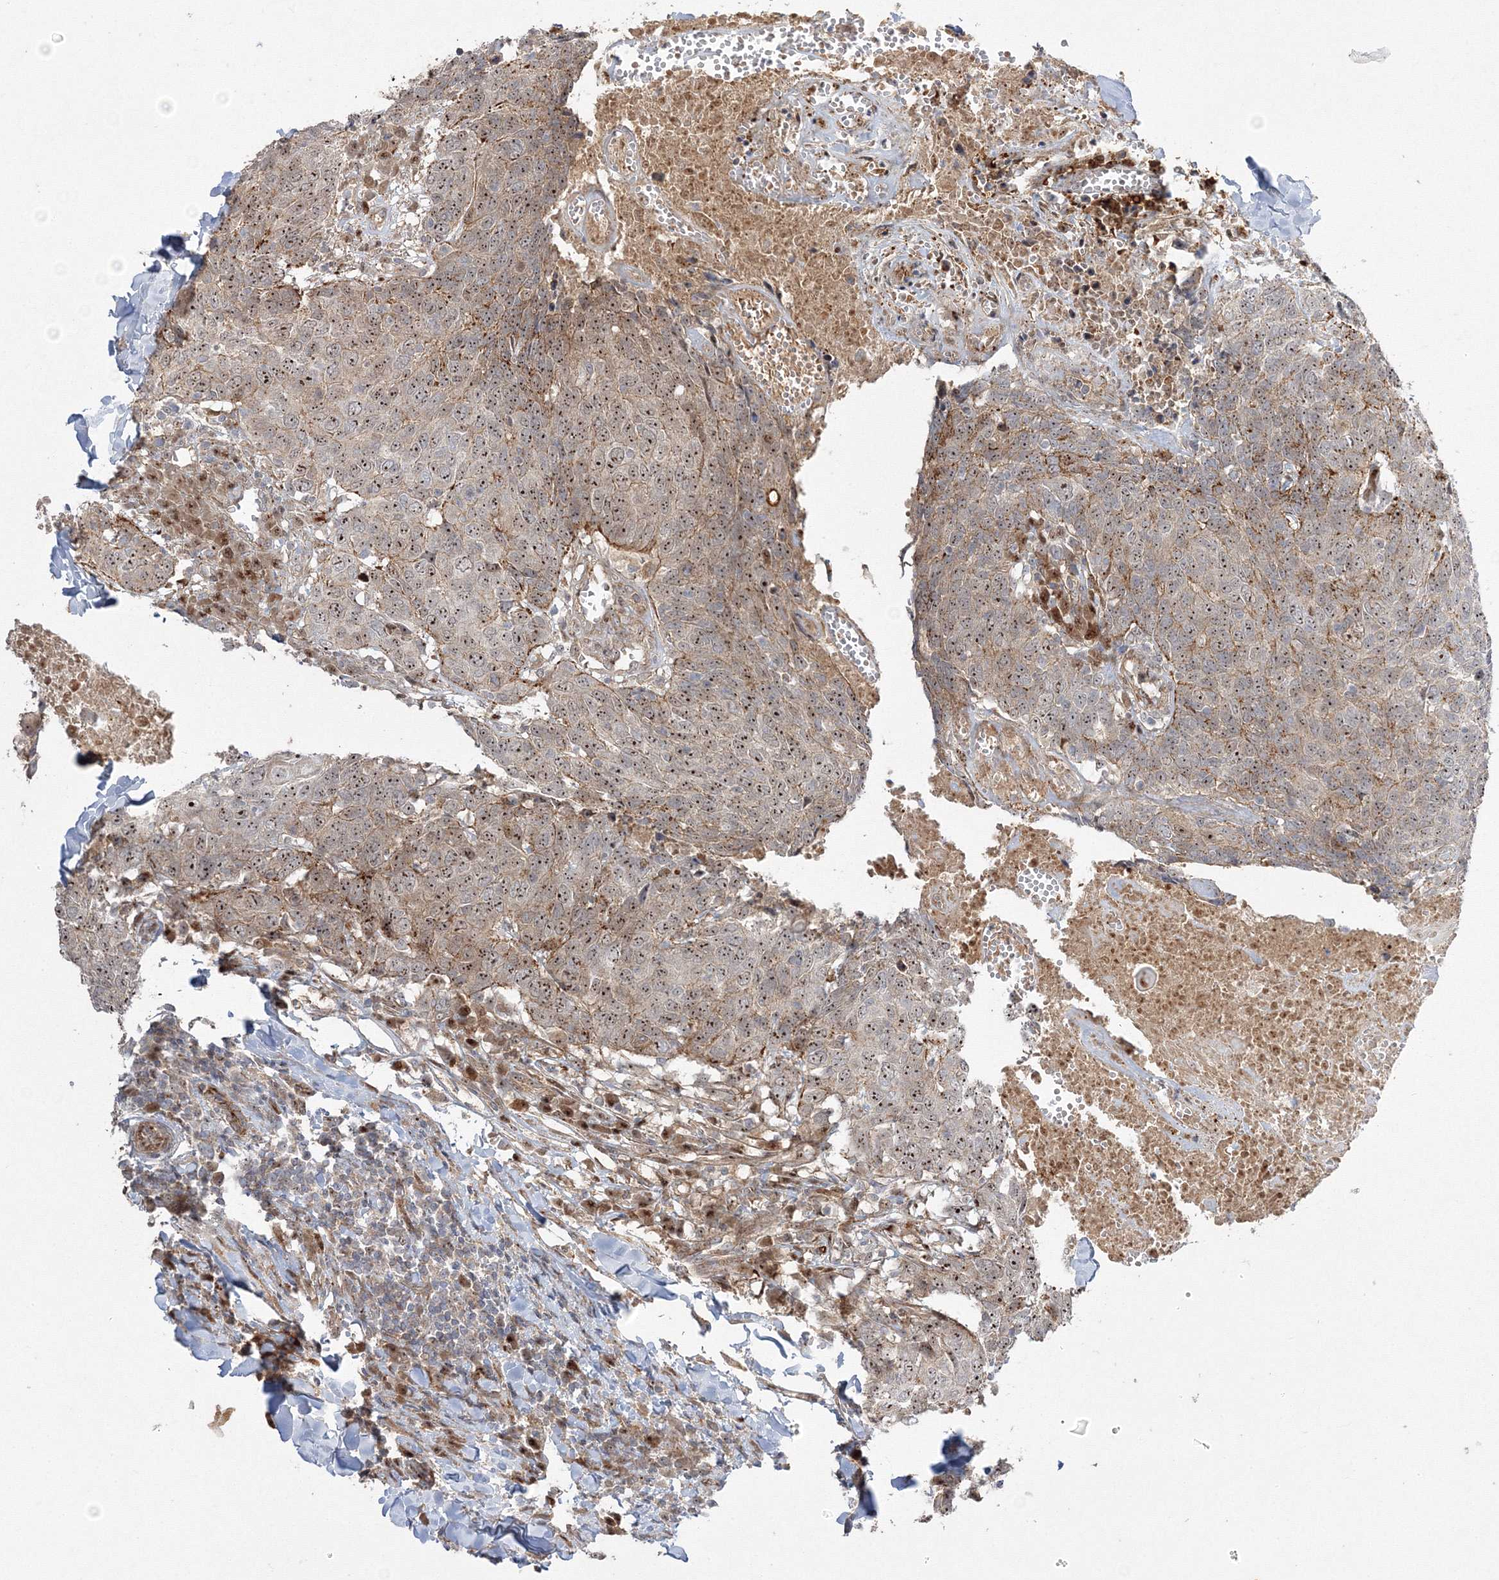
{"staining": {"intensity": "moderate", "quantity": ">75%", "location": "nuclear"}, "tissue": "head and neck cancer", "cell_type": "Tumor cells", "image_type": "cancer", "snomed": [{"axis": "morphology", "description": "Squamous cell carcinoma, NOS"}, {"axis": "topography", "description": "Head-Neck"}], "caption": "Immunohistochemistry histopathology image of human squamous cell carcinoma (head and neck) stained for a protein (brown), which displays medium levels of moderate nuclear staining in approximately >75% of tumor cells.", "gene": "NPM3", "patient": {"sex": "male", "age": 66}}